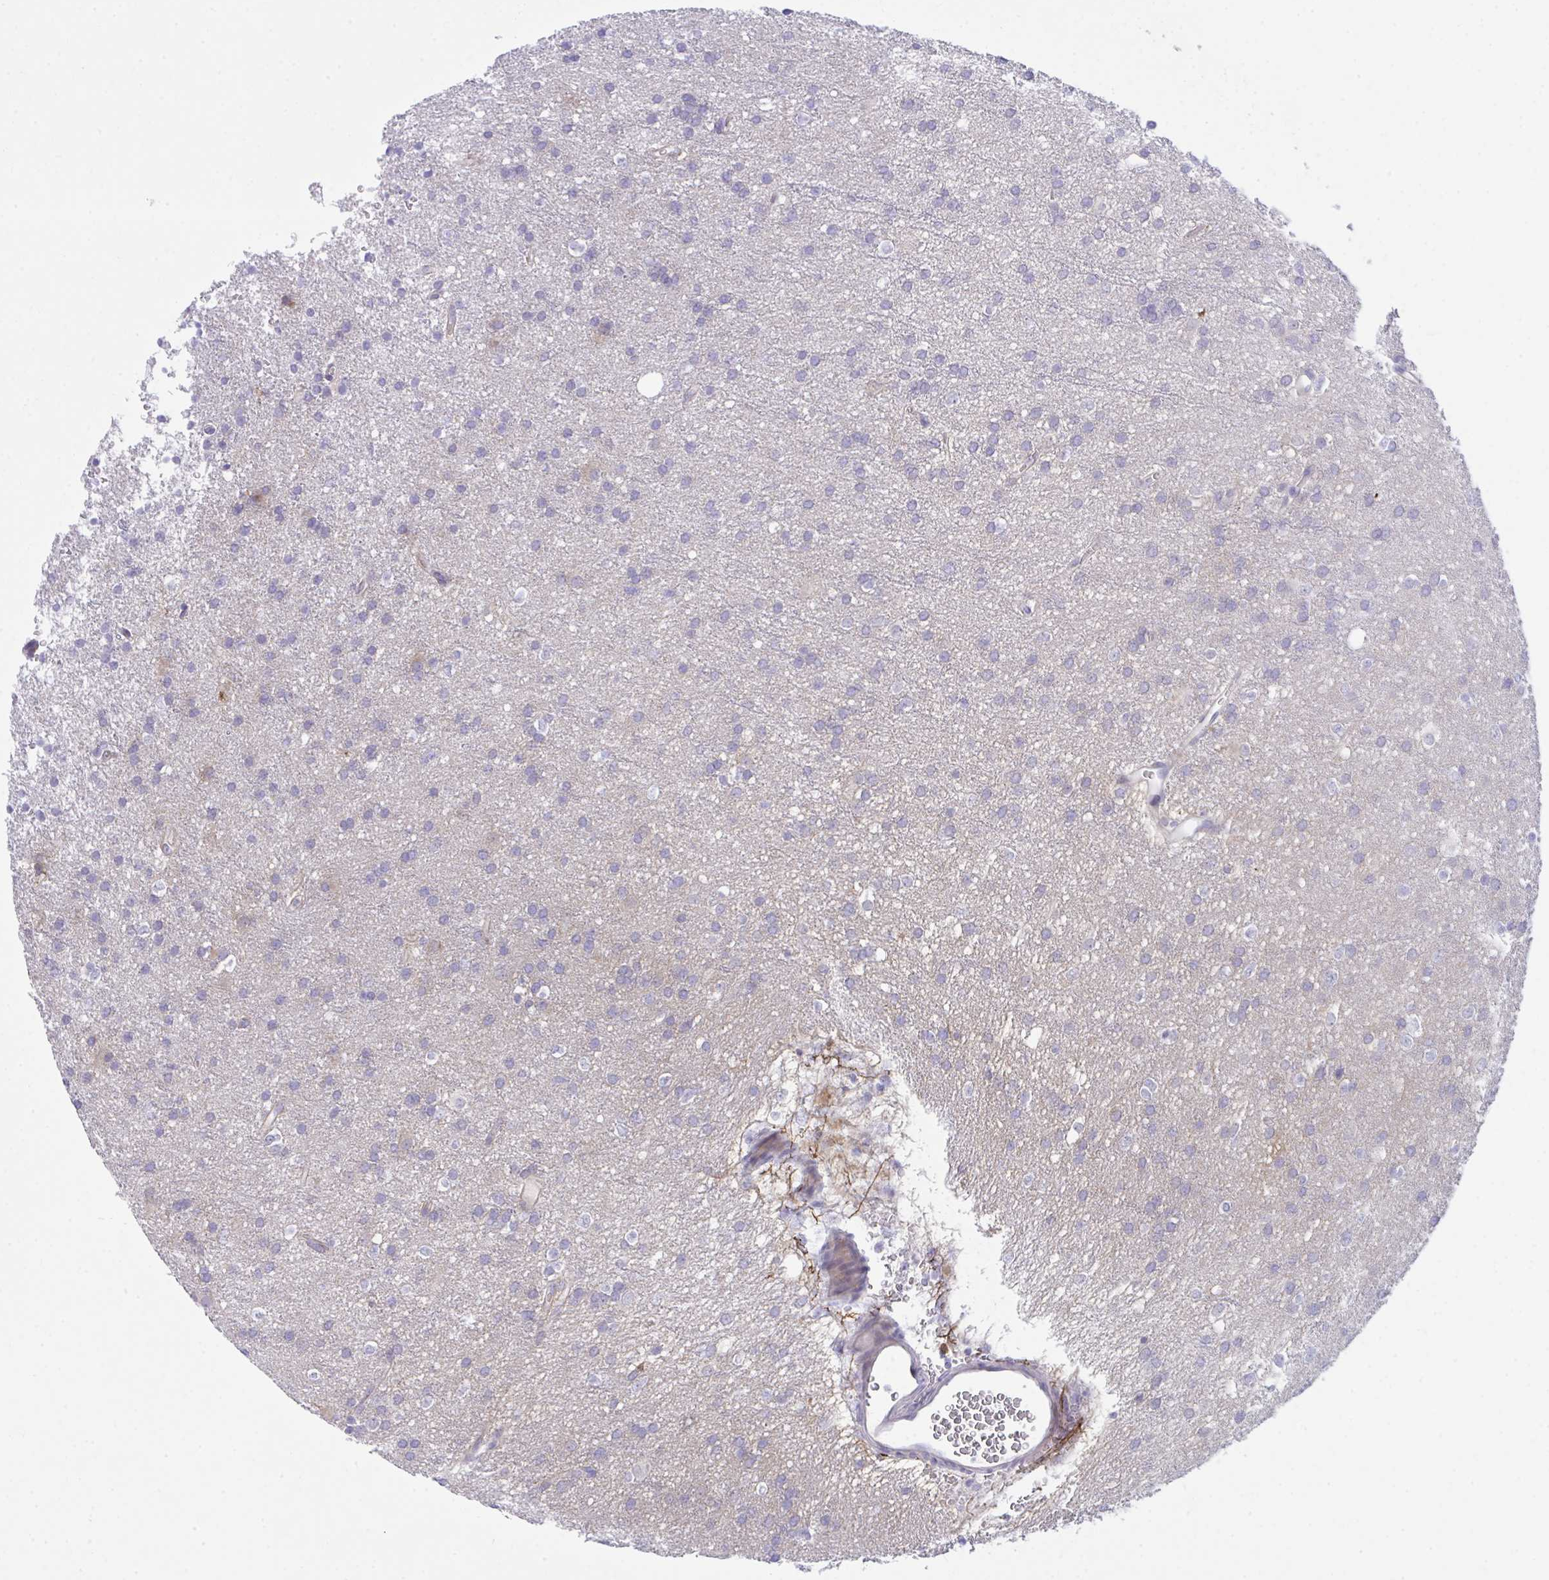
{"staining": {"intensity": "negative", "quantity": "none", "location": "none"}, "tissue": "glioma", "cell_type": "Tumor cells", "image_type": "cancer", "snomed": [{"axis": "morphology", "description": "Glioma, malignant, Low grade"}, {"axis": "topography", "description": "Brain"}], "caption": "Immunohistochemistry (IHC) image of neoplastic tissue: malignant glioma (low-grade) stained with DAB (3,3'-diaminobenzidine) reveals no significant protein staining in tumor cells.", "gene": "MED9", "patient": {"sex": "female", "age": 33}}